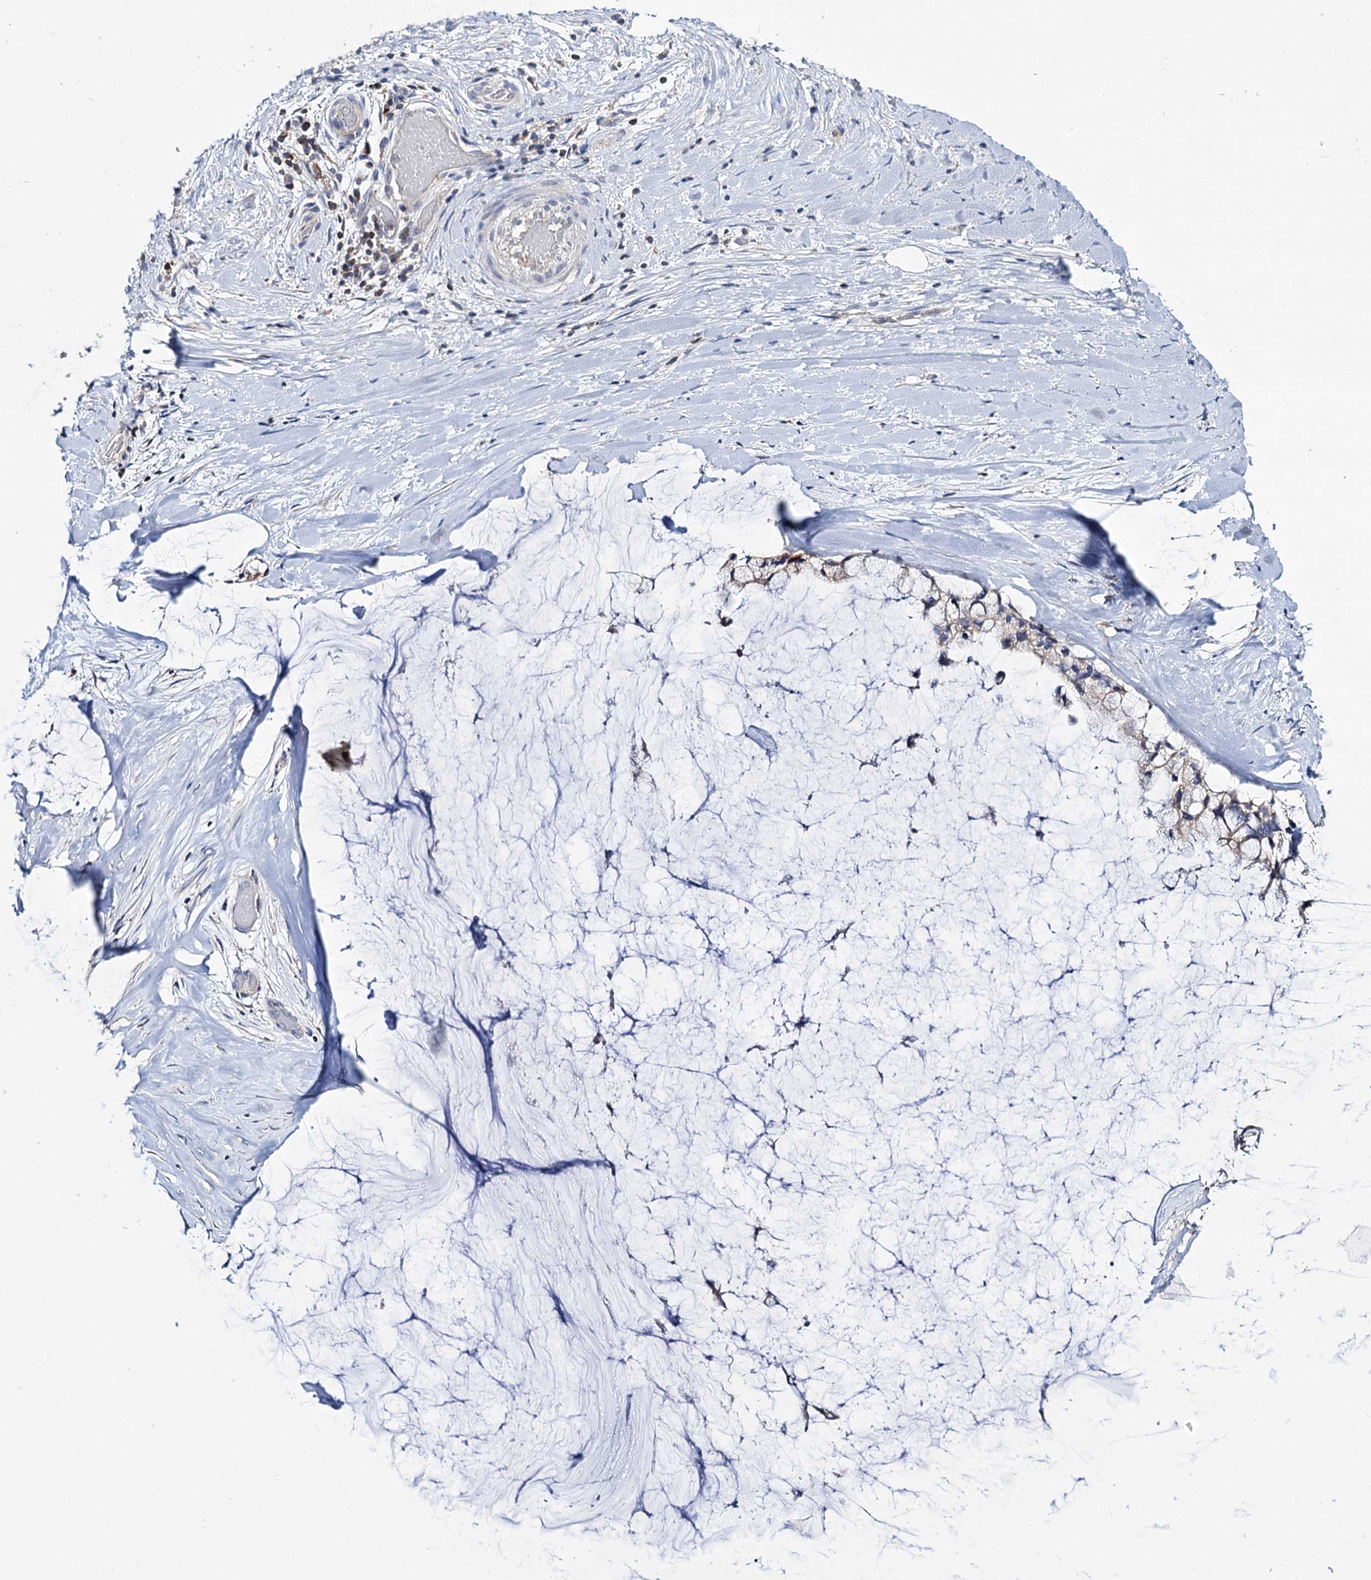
{"staining": {"intensity": "moderate", "quantity": "25%-75%", "location": "cytoplasmic/membranous"}, "tissue": "ovarian cancer", "cell_type": "Tumor cells", "image_type": "cancer", "snomed": [{"axis": "morphology", "description": "Cystadenocarcinoma, mucinous, NOS"}, {"axis": "topography", "description": "Ovary"}], "caption": "High-magnification brightfield microscopy of ovarian mucinous cystadenocarcinoma stained with DAB (brown) and counterstained with hematoxylin (blue). tumor cells exhibit moderate cytoplasmic/membranous expression is appreciated in approximately25%-75% of cells. The staining is performed using DAB brown chromogen to label protein expression. The nuclei are counter-stained blue using hematoxylin.", "gene": "UBASH3B", "patient": {"sex": "female", "age": 39}}